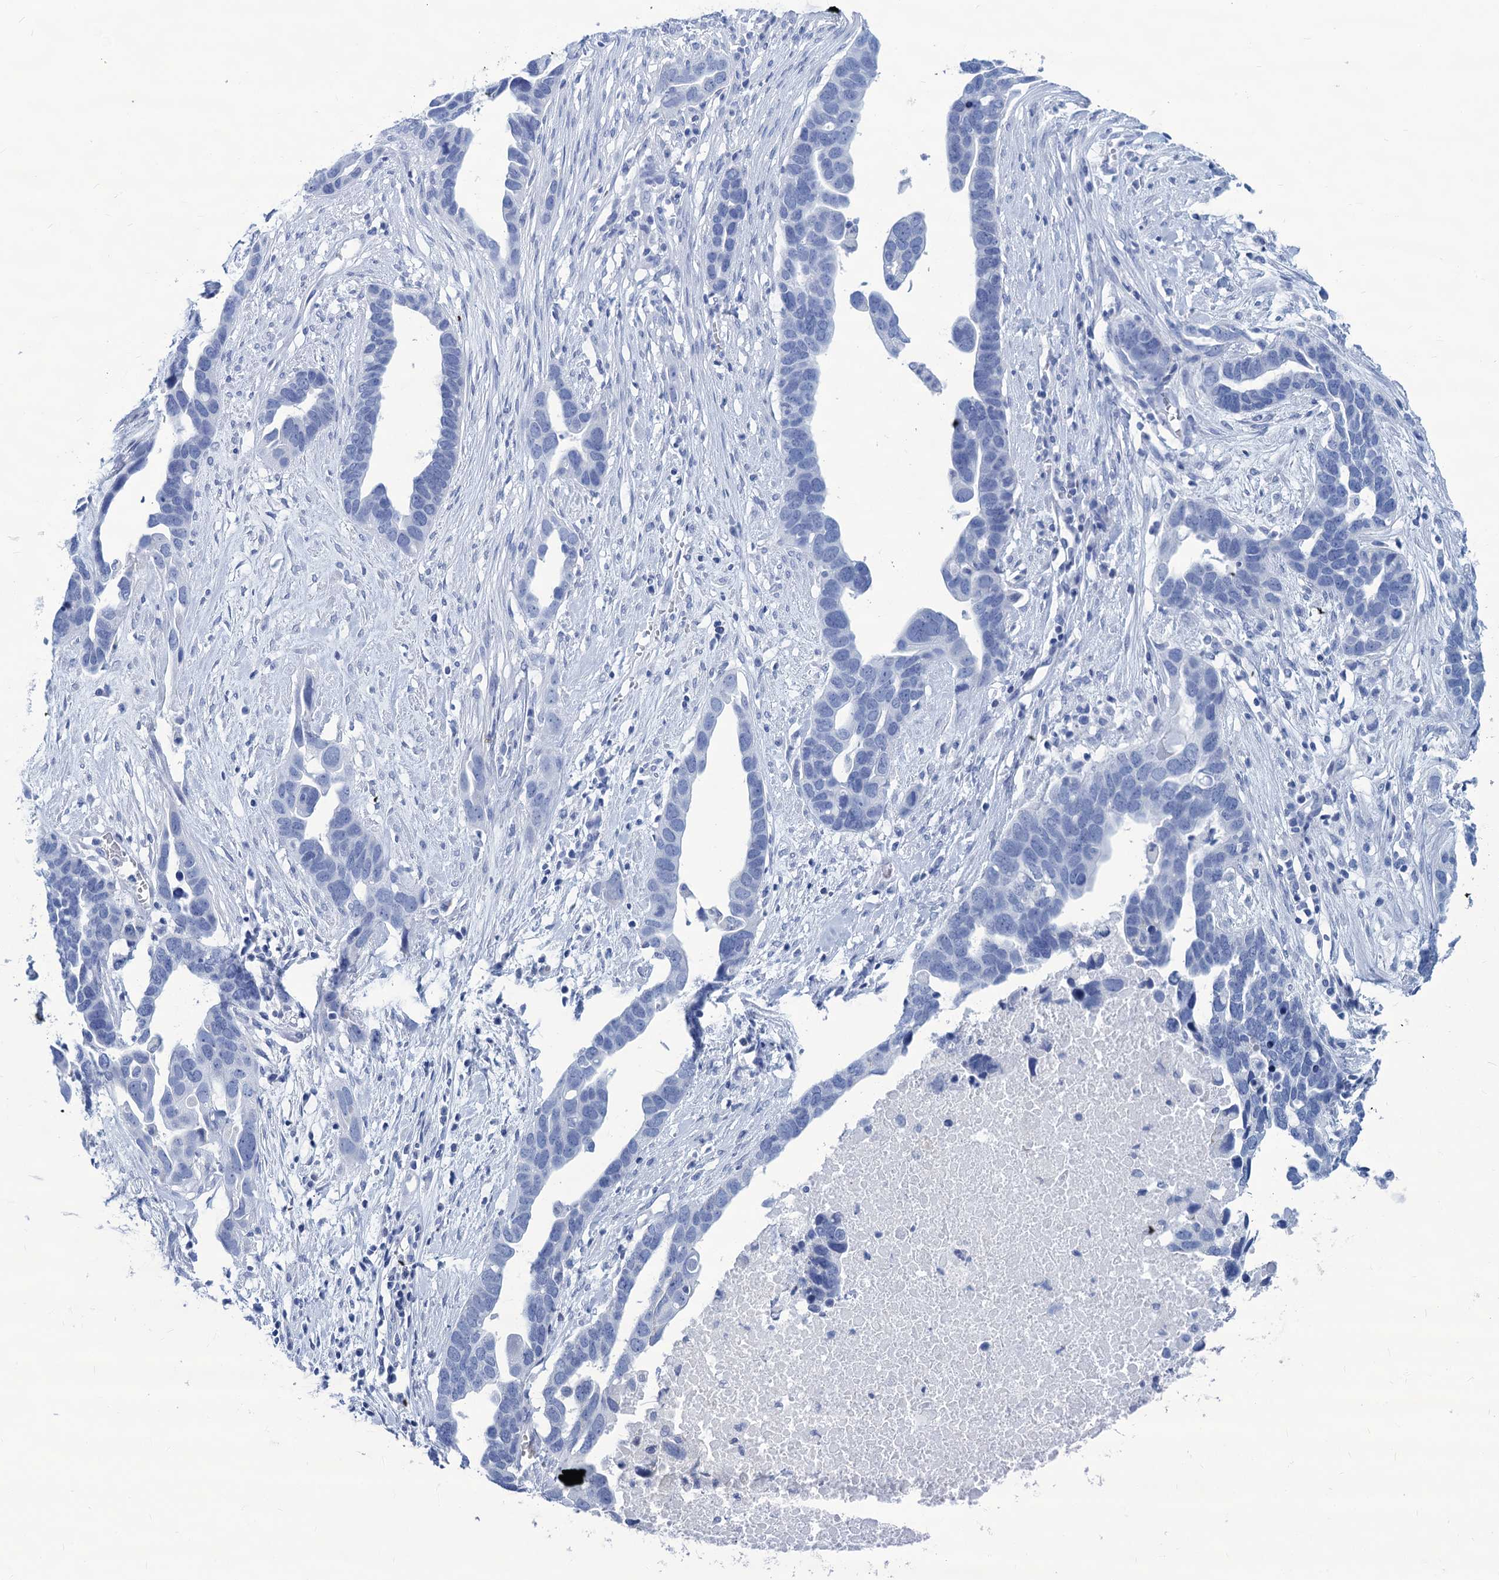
{"staining": {"intensity": "negative", "quantity": "none", "location": "none"}, "tissue": "ovarian cancer", "cell_type": "Tumor cells", "image_type": "cancer", "snomed": [{"axis": "morphology", "description": "Cystadenocarcinoma, serous, NOS"}, {"axis": "topography", "description": "Ovary"}], "caption": "This is a micrograph of immunohistochemistry staining of ovarian cancer (serous cystadenocarcinoma), which shows no positivity in tumor cells. Brightfield microscopy of IHC stained with DAB (brown) and hematoxylin (blue), captured at high magnification.", "gene": "CABYR", "patient": {"sex": "female", "age": 54}}